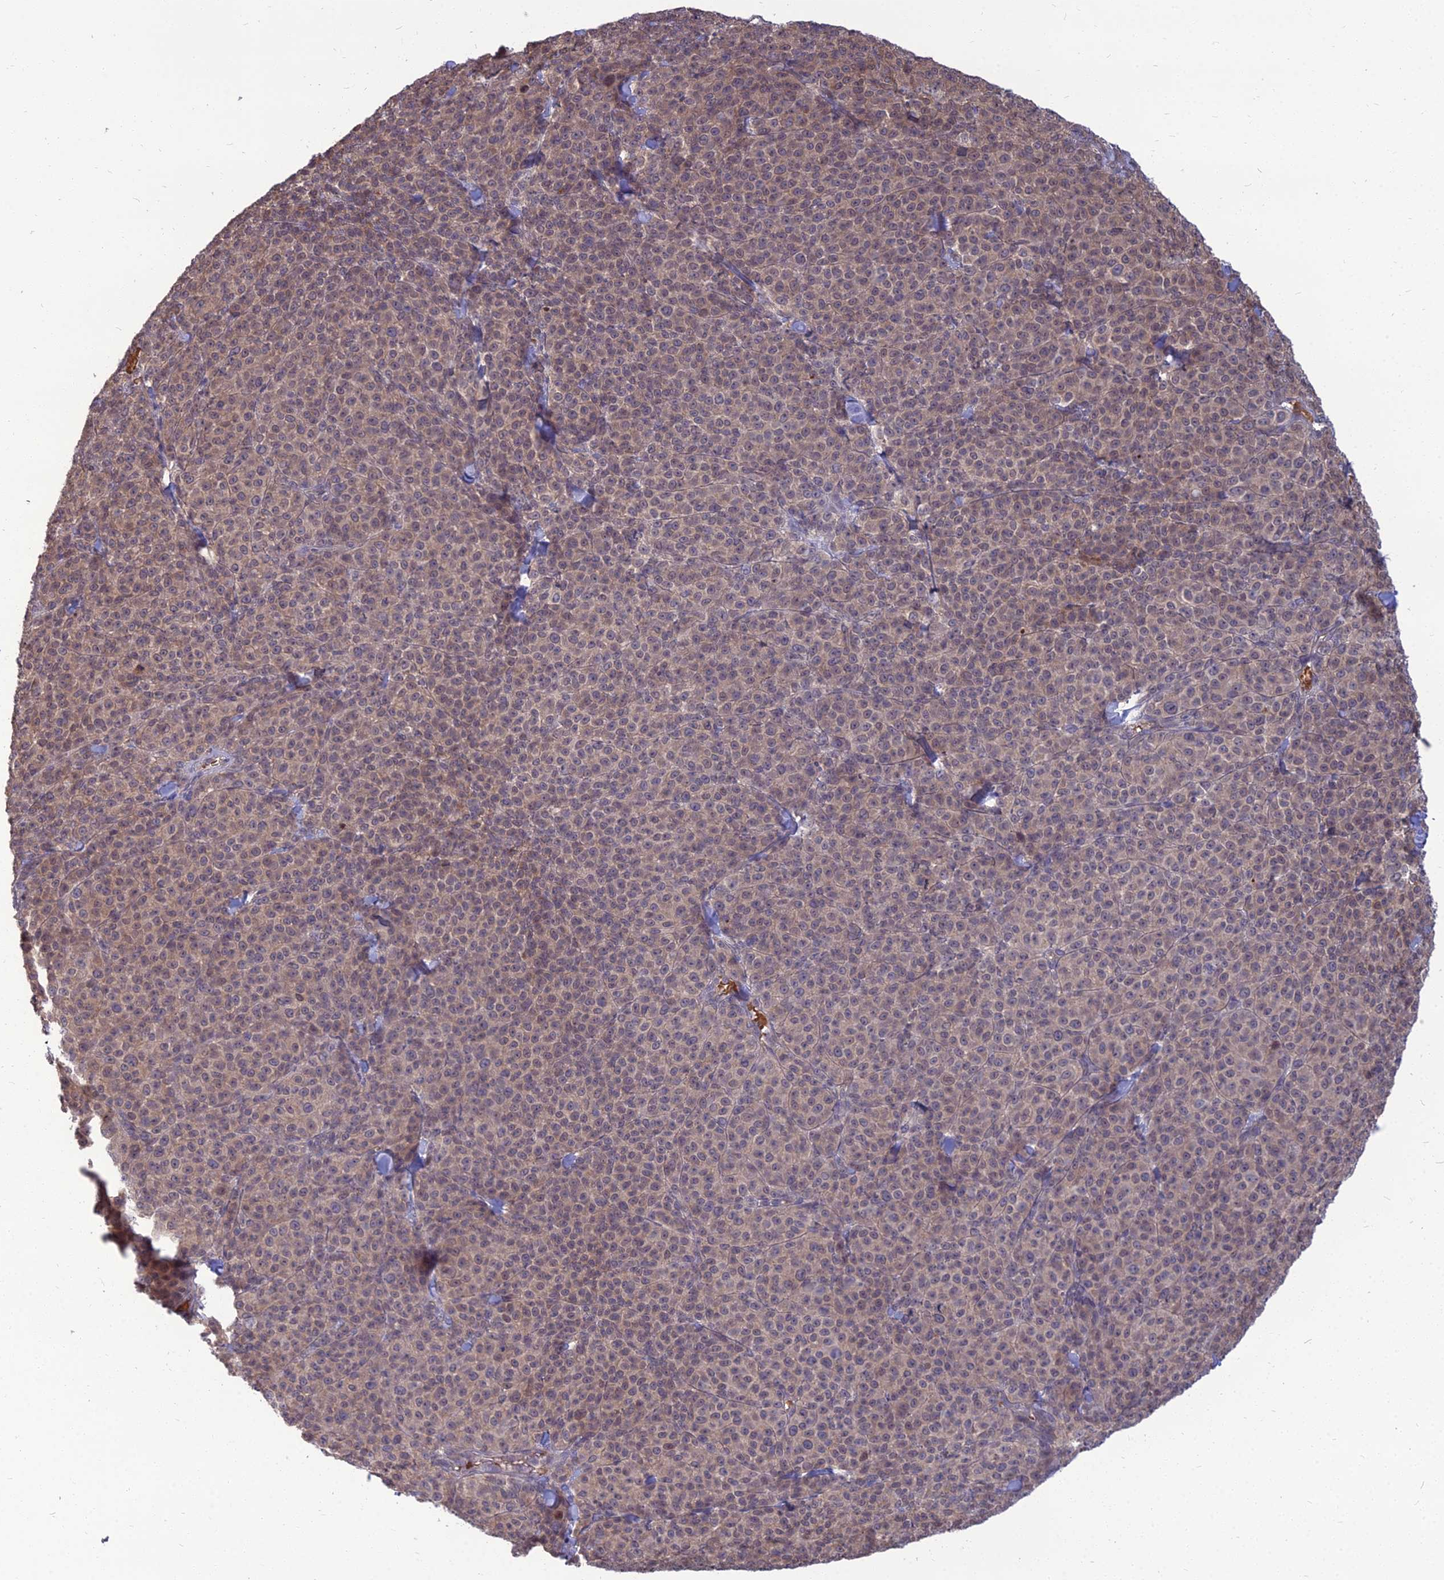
{"staining": {"intensity": "weak", "quantity": ">75%", "location": "cytoplasmic/membranous"}, "tissue": "melanoma", "cell_type": "Tumor cells", "image_type": "cancer", "snomed": [{"axis": "morphology", "description": "Normal tissue, NOS"}, {"axis": "morphology", "description": "Malignant melanoma, NOS"}, {"axis": "topography", "description": "Skin"}], "caption": "IHC image of melanoma stained for a protein (brown), which shows low levels of weak cytoplasmic/membranous staining in about >75% of tumor cells.", "gene": "OPA3", "patient": {"sex": "female", "age": 34}}